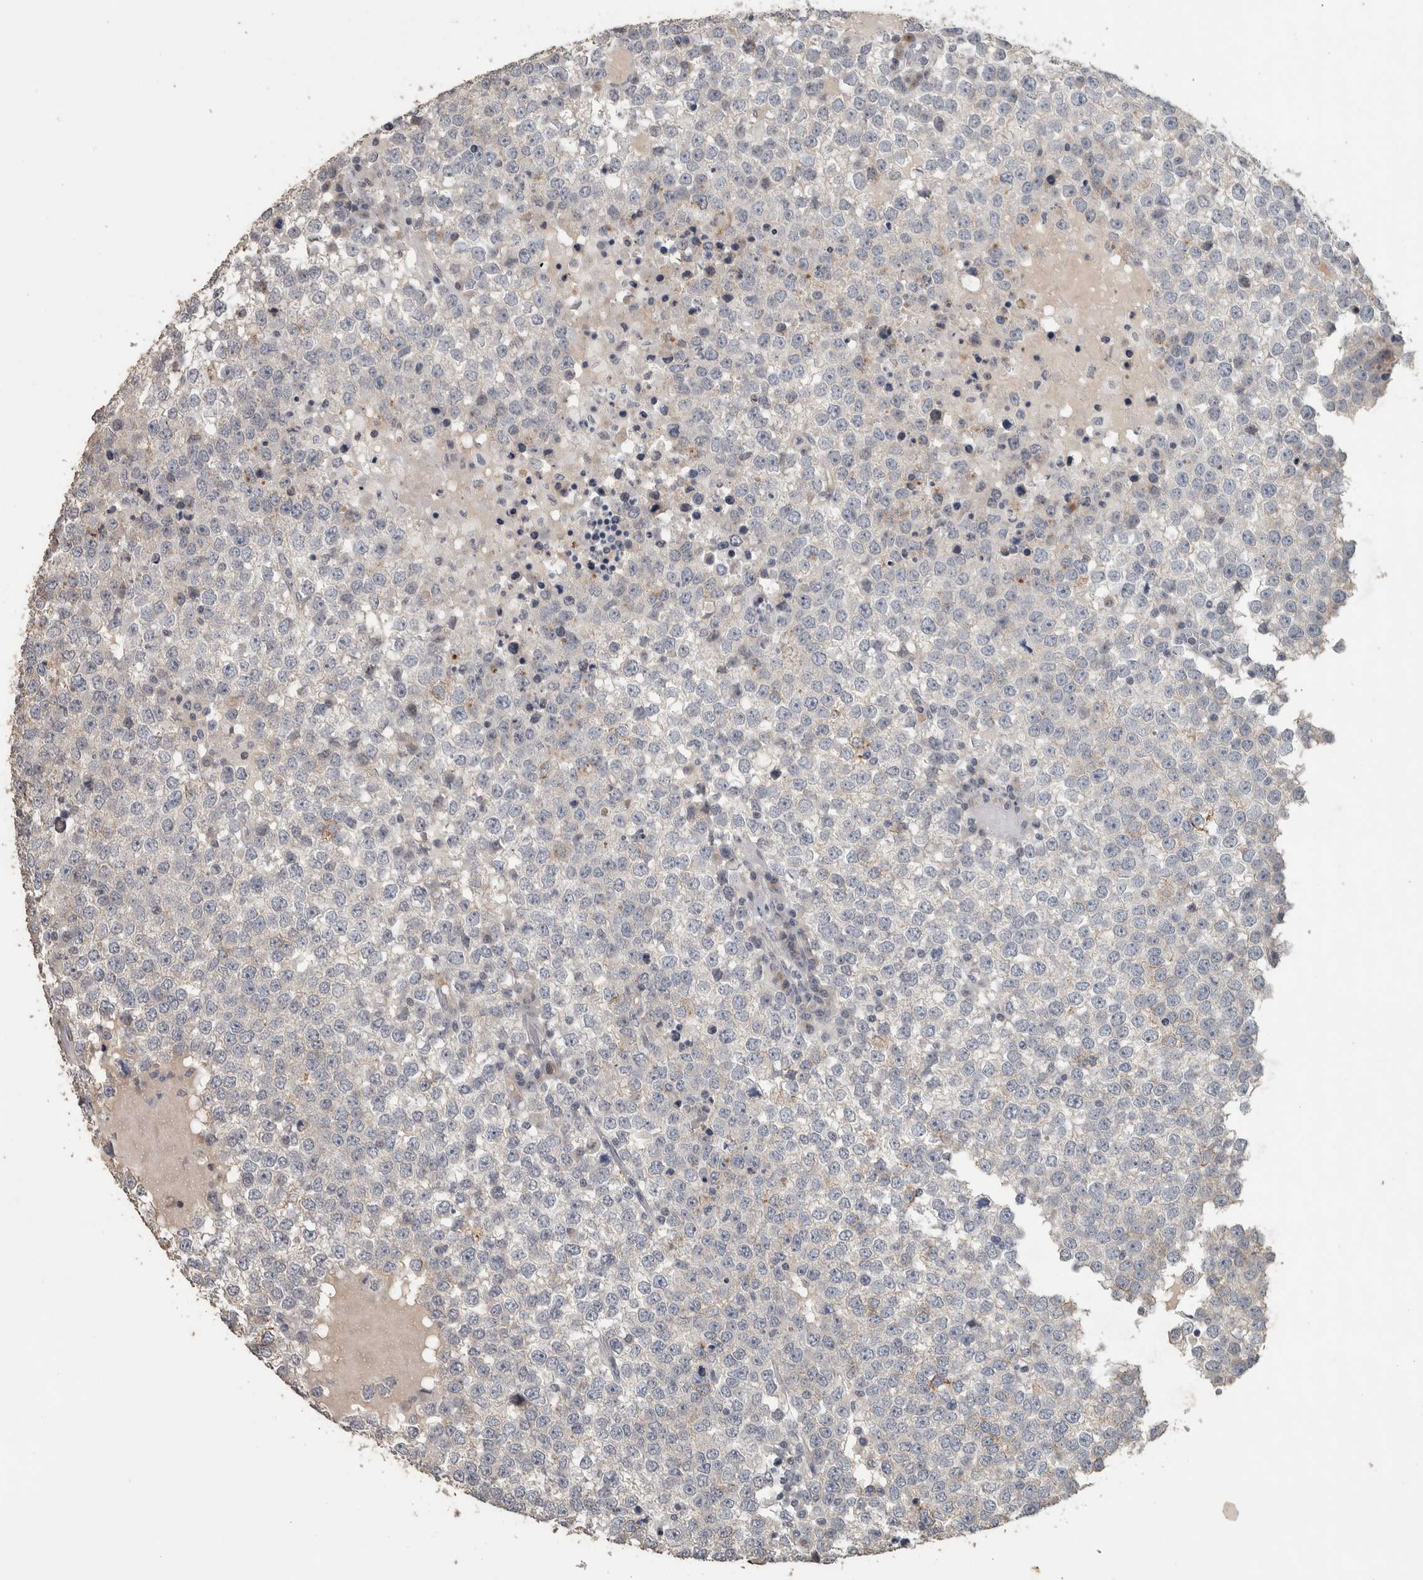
{"staining": {"intensity": "negative", "quantity": "none", "location": "none"}, "tissue": "testis cancer", "cell_type": "Tumor cells", "image_type": "cancer", "snomed": [{"axis": "morphology", "description": "Seminoma, NOS"}, {"axis": "topography", "description": "Testis"}], "caption": "Immunohistochemistry of testis seminoma shows no expression in tumor cells.", "gene": "NECAB1", "patient": {"sex": "male", "age": 65}}